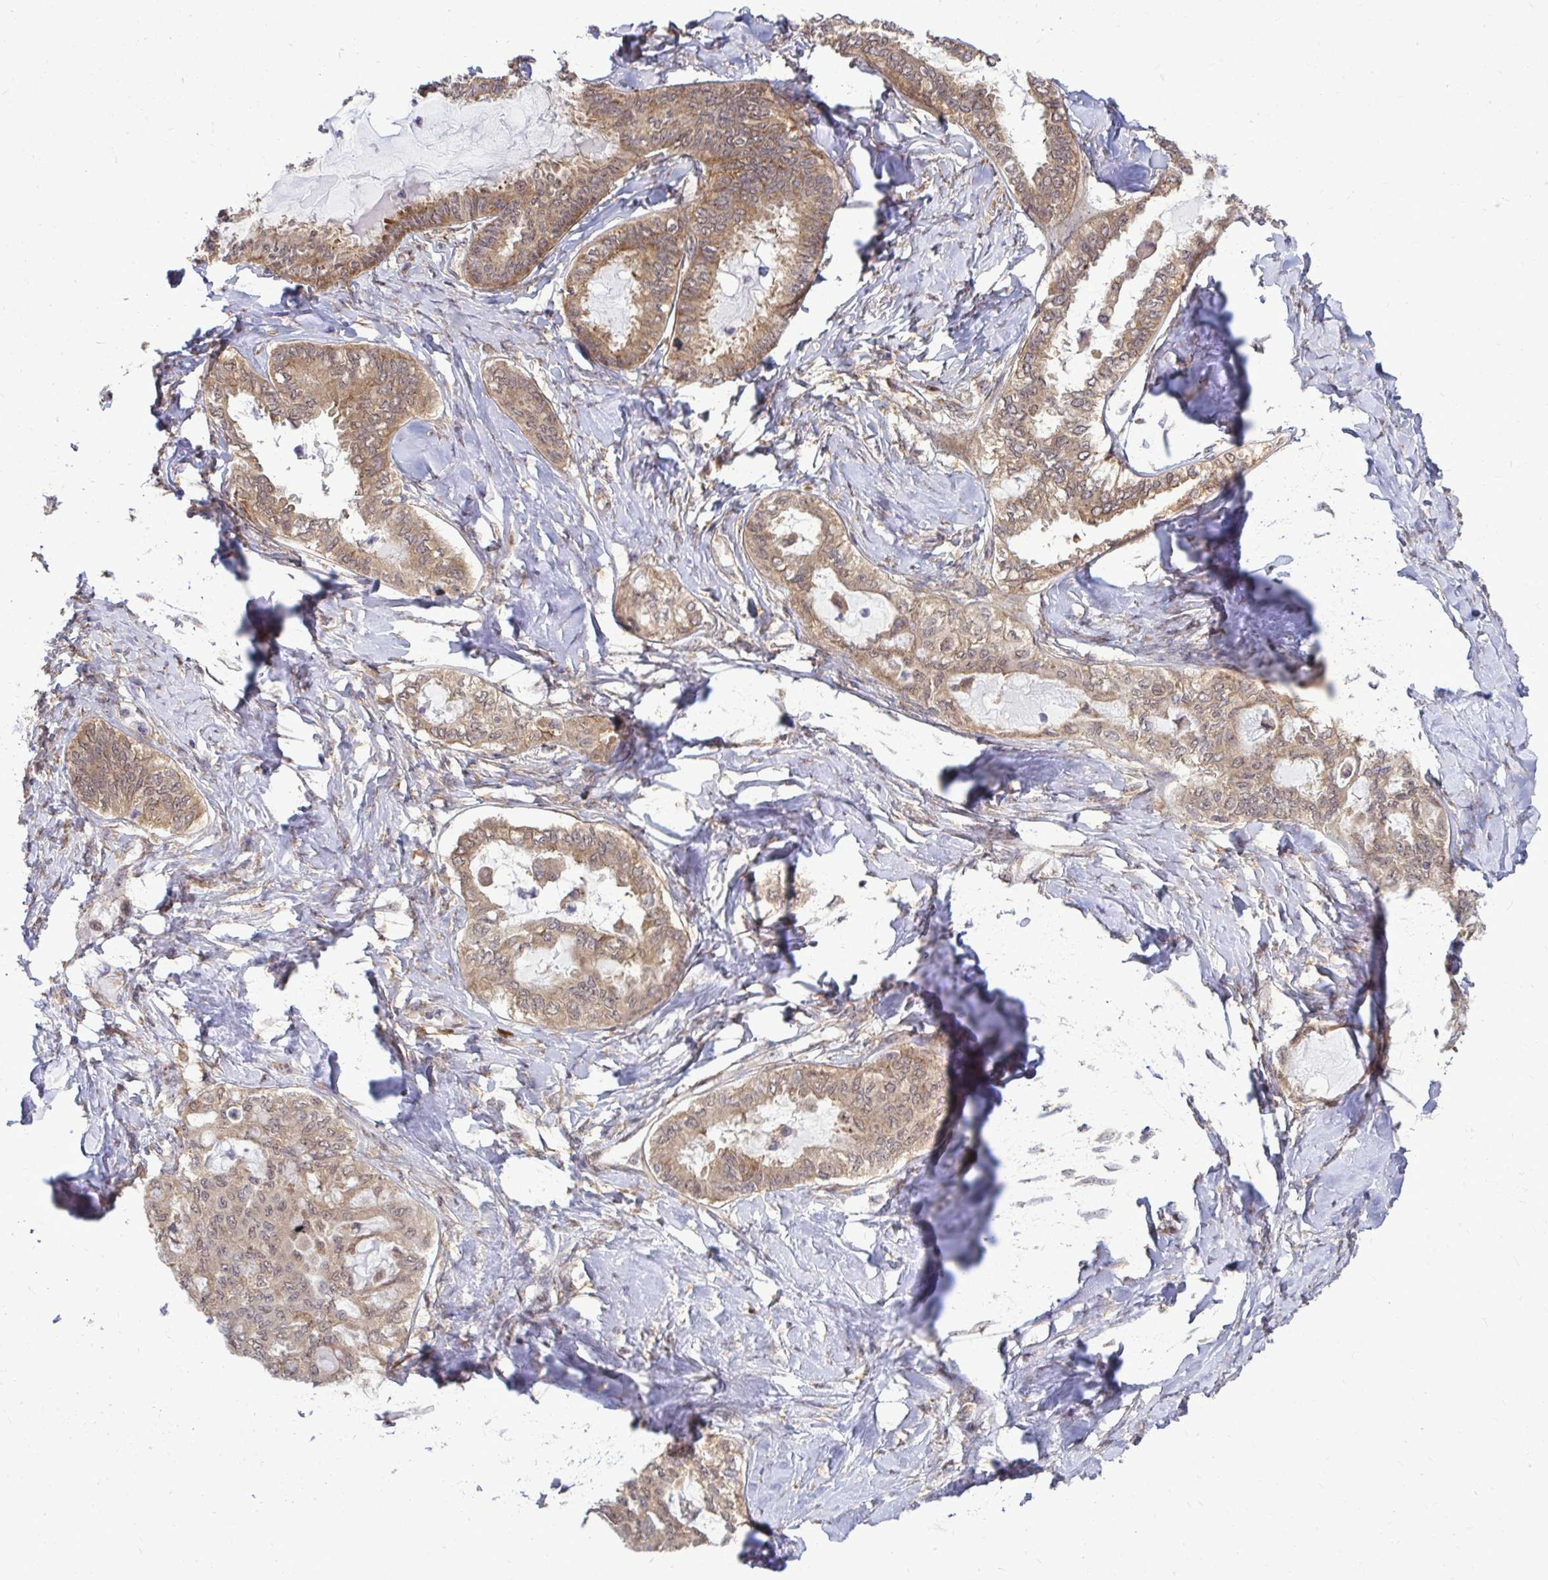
{"staining": {"intensity": "weak", "quantity": ">75%", "location": "cytoplasmic/membranous"}, "tissue": "ovarian cancer", "cell_type": "Tumor cells", "image_type": "cancer", "snomed": [{"axis": "morphology", "description": "Carcinoma, endometroid"}, {"axis": "topography", "description": "Ovary"}], "caption": "Ovarian cancer (endometroid carcinoma) stained with immunohistochemistry (IHC) reveals weak cytoplasmic/membranous expression in about >75% of tumor cells. (DAB (3,3'-diaminobenzidine) = brown stain, brightfield microscopy at high magnification).", "gene": "FMR1", "patient": {"sex": "female", "age": 70}}